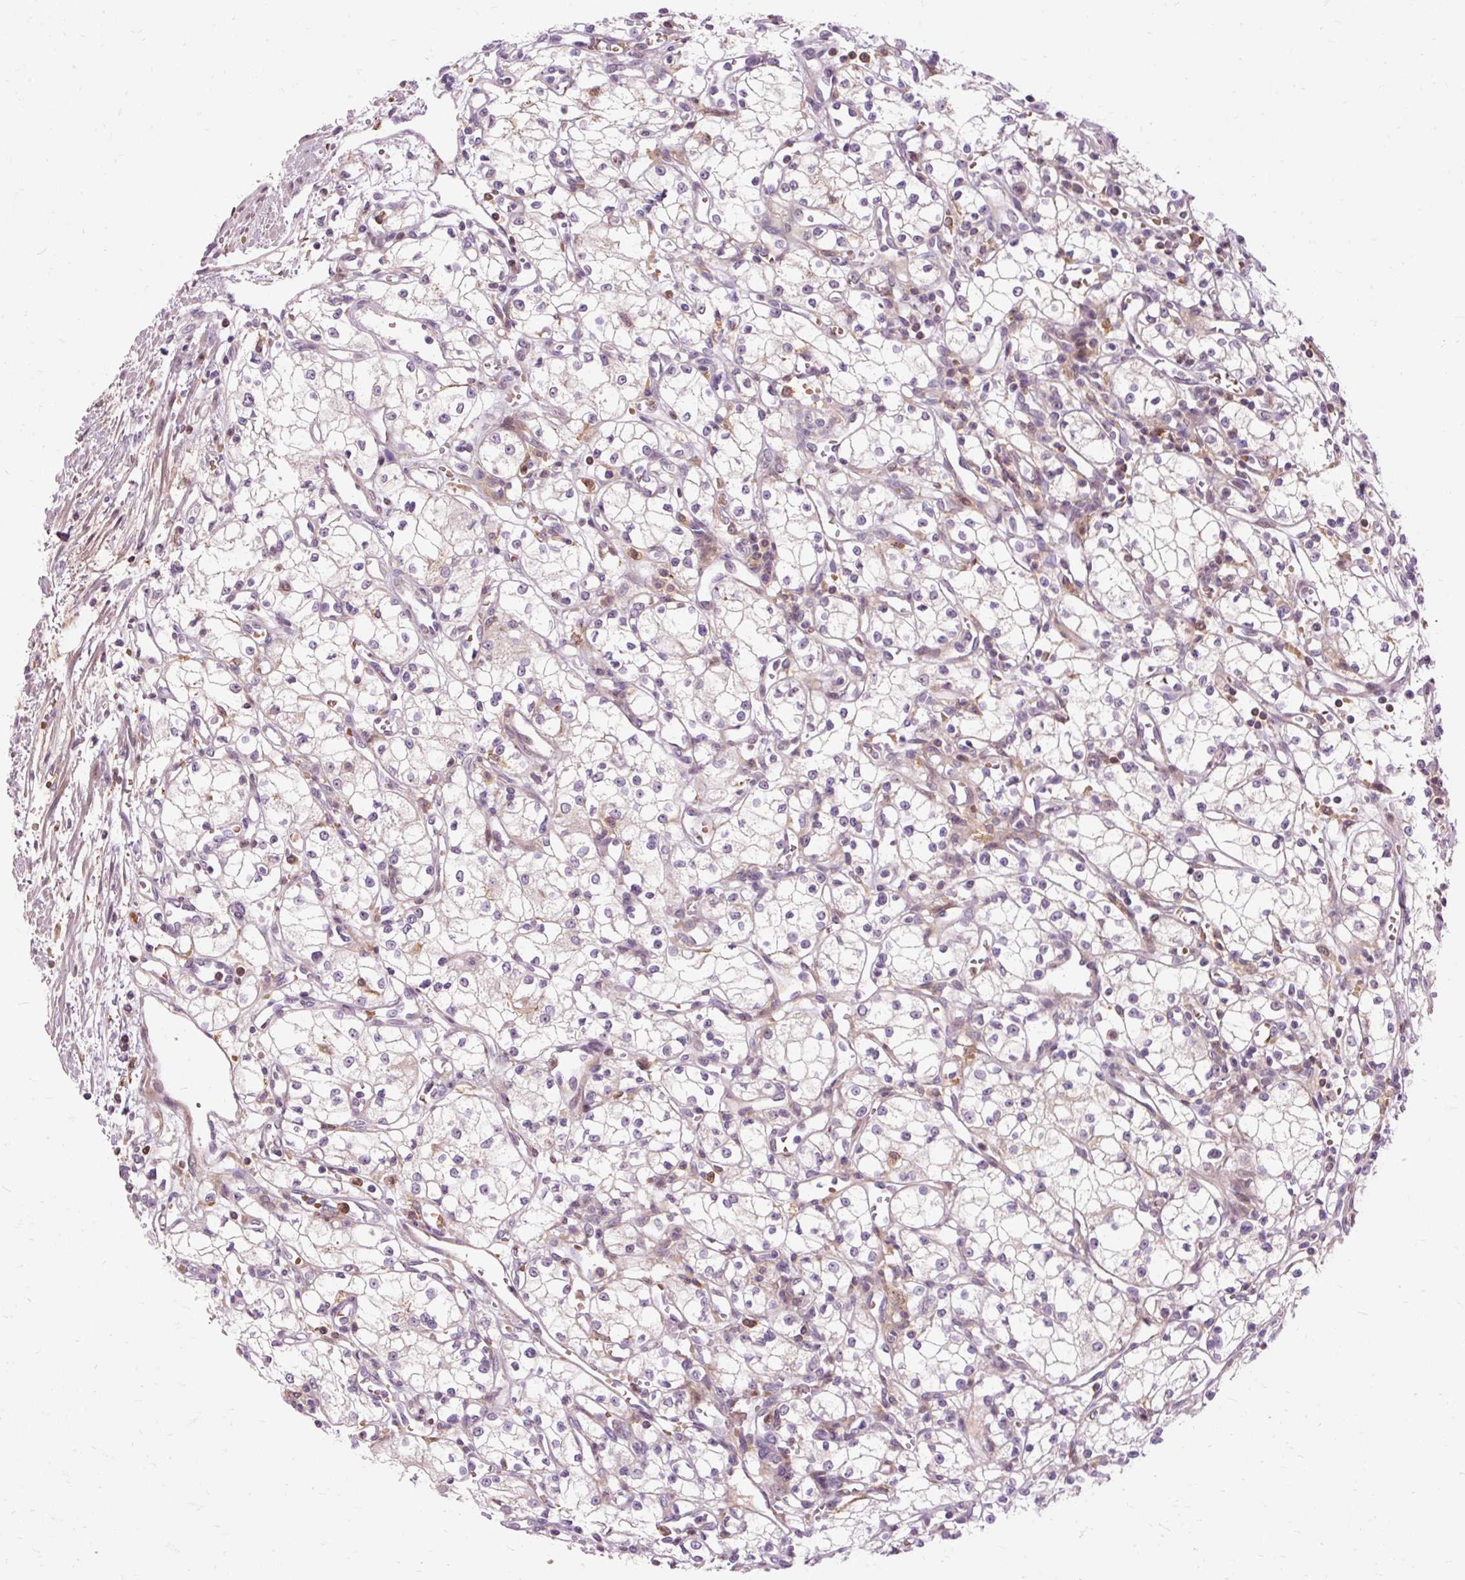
{"staining": {"intensity": "weak", "quantity": "25%-75%", "location": "cytoplasmic/membranous"}, "tissue": "renal cancer", "cell_type": "Tumor cells", "image_type": "cancer", "snomed": [{"axis": "morphology", "description": "Adenocarcinoma, NOS"}, {"axis": "topography", "description": "Kidney"}], "caption": "This is a micrograph of IHC staining of adenocarcinoma (renal), which shows weak positivity in the cytoplasmic/membranous of tumor cells.", "gene": "CEBPZ", "patient": {"sex": "male", "age": 59}}